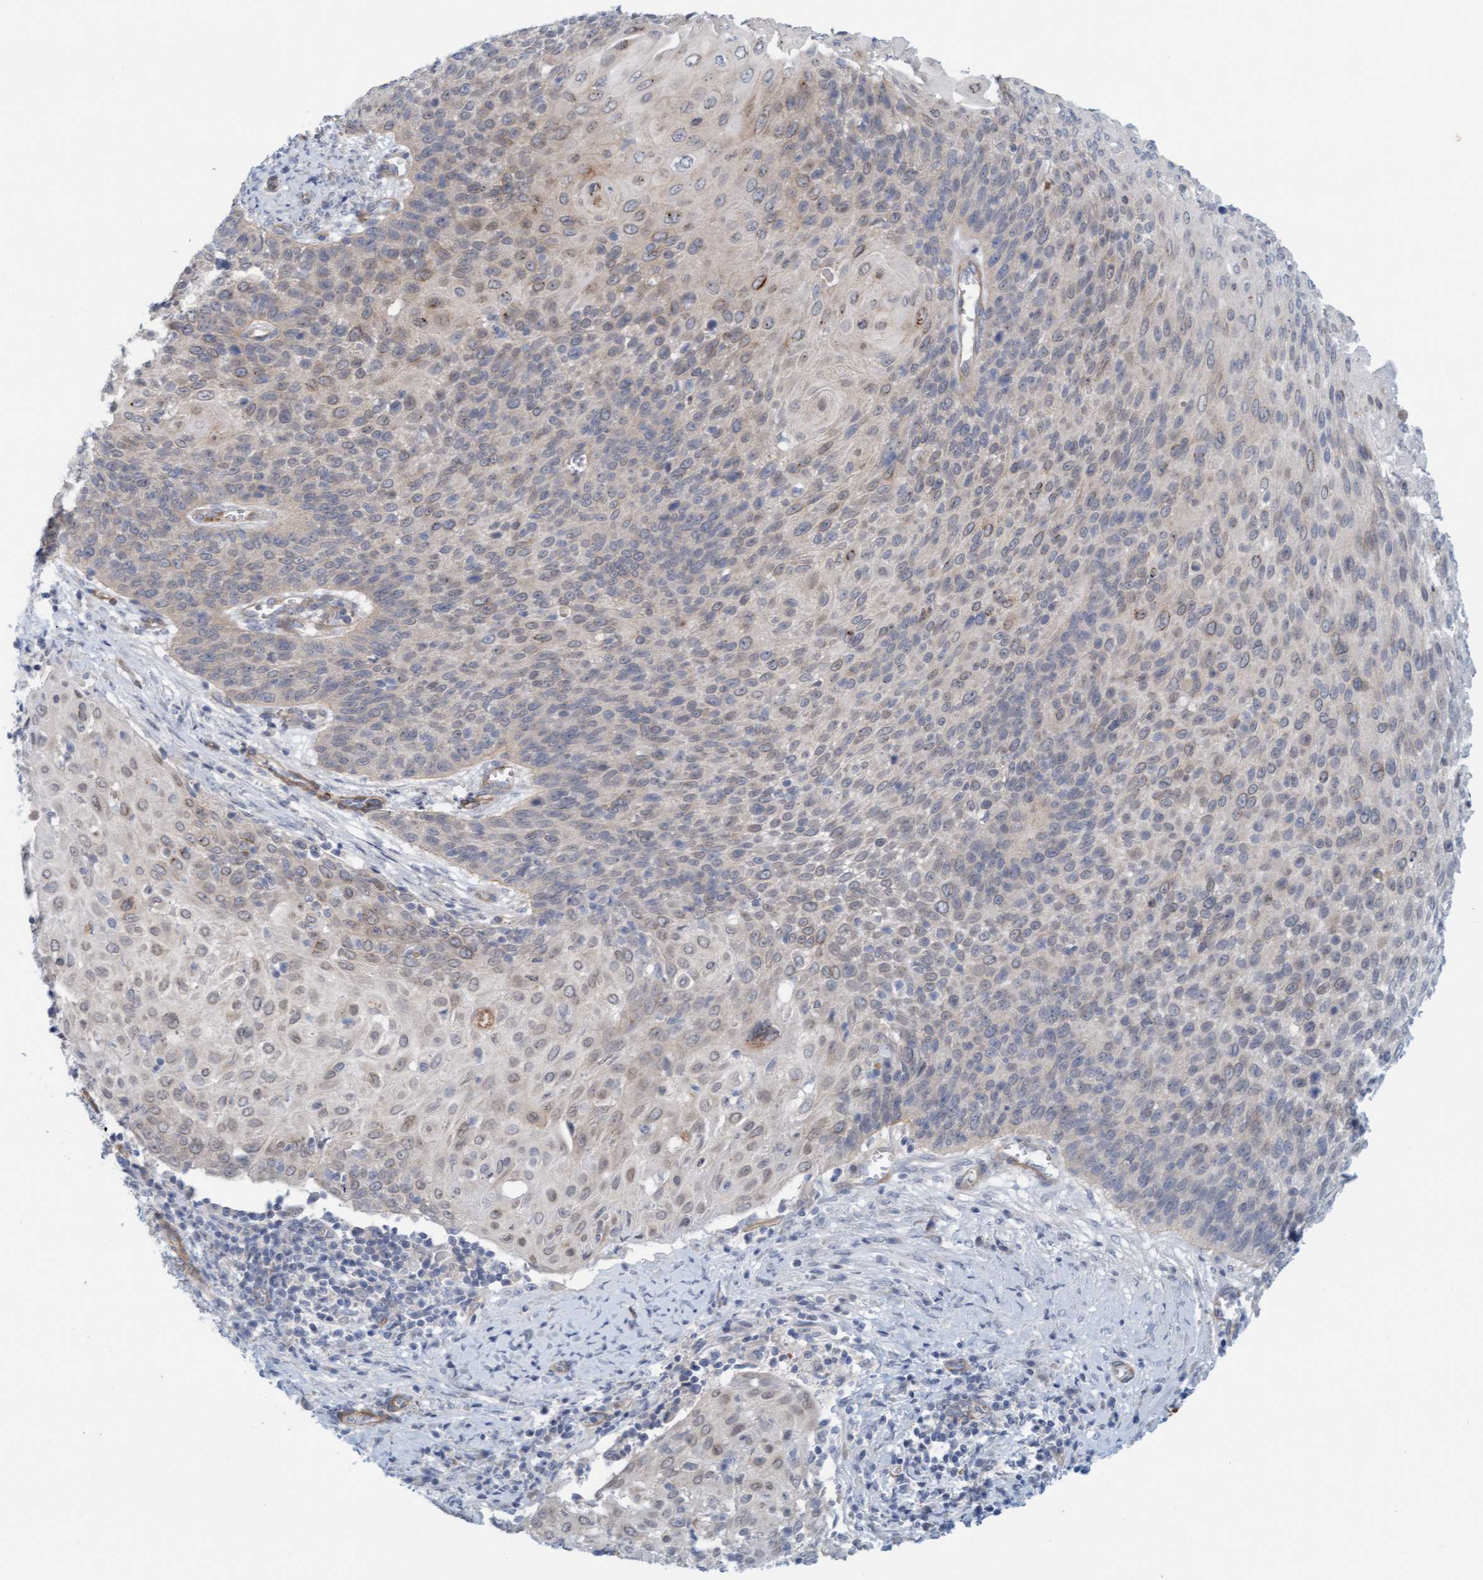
{"staining": {"intensity": "weak", "quantity": "<25%", "location": "cytoplasmic/membranous"}, "tissue": "cervical cancer", "cell_type": "Tumor cells", "image_type": "cancer", "snomed": [{"axis": "morphology", "description": "Squamous cell carcinoma, NOS"}, {"axis": "topography", "description": "Cervix"}], "caption": "Immunohistochemical staining of human cervical cancer demonstrates no significant positivity in tumor cells.", "gene": "TSTD2", "patient": {"sex": "female", "age": 39}}